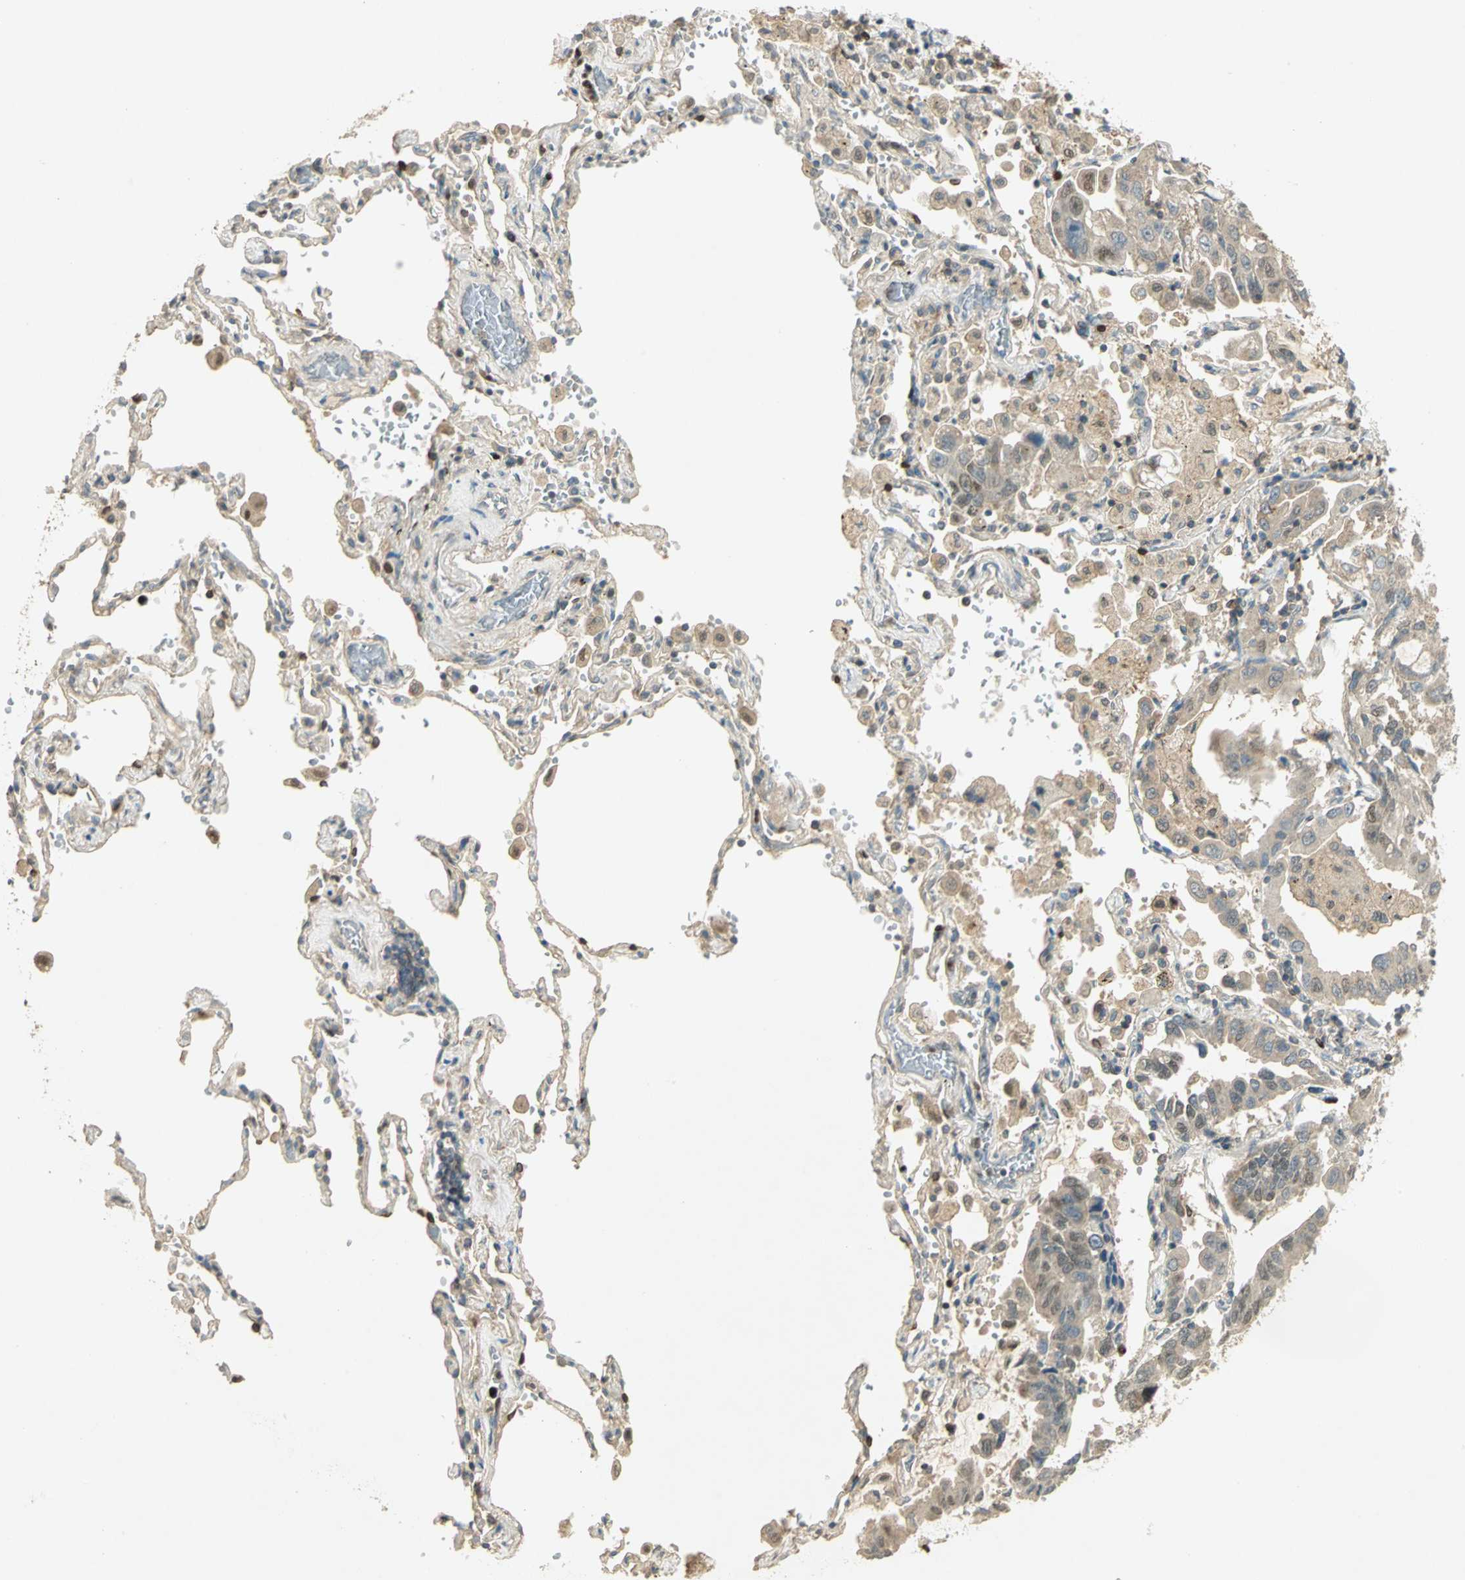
{"staining": {"intensity": "weak", "quantity": "<25%", "location": "cytoplasmic/membranous,nuclear"}, "tissue": "lung cancer", "cell_type": "Tumor cells", "image_type": "cancer", "snomed": [{"axis": "morphology", "description": "Adenocarcinoma, NOS"}, {"axis": "topography", "description": "Lung"}], "caption": "IHC image of neoplastic tissue: human adenocarcinoma (lung) stained with DAB displays no significant protein positivity in tumor cells.", "gene": "BIRC2", "patient": {"sex": "male", "age": 64}}